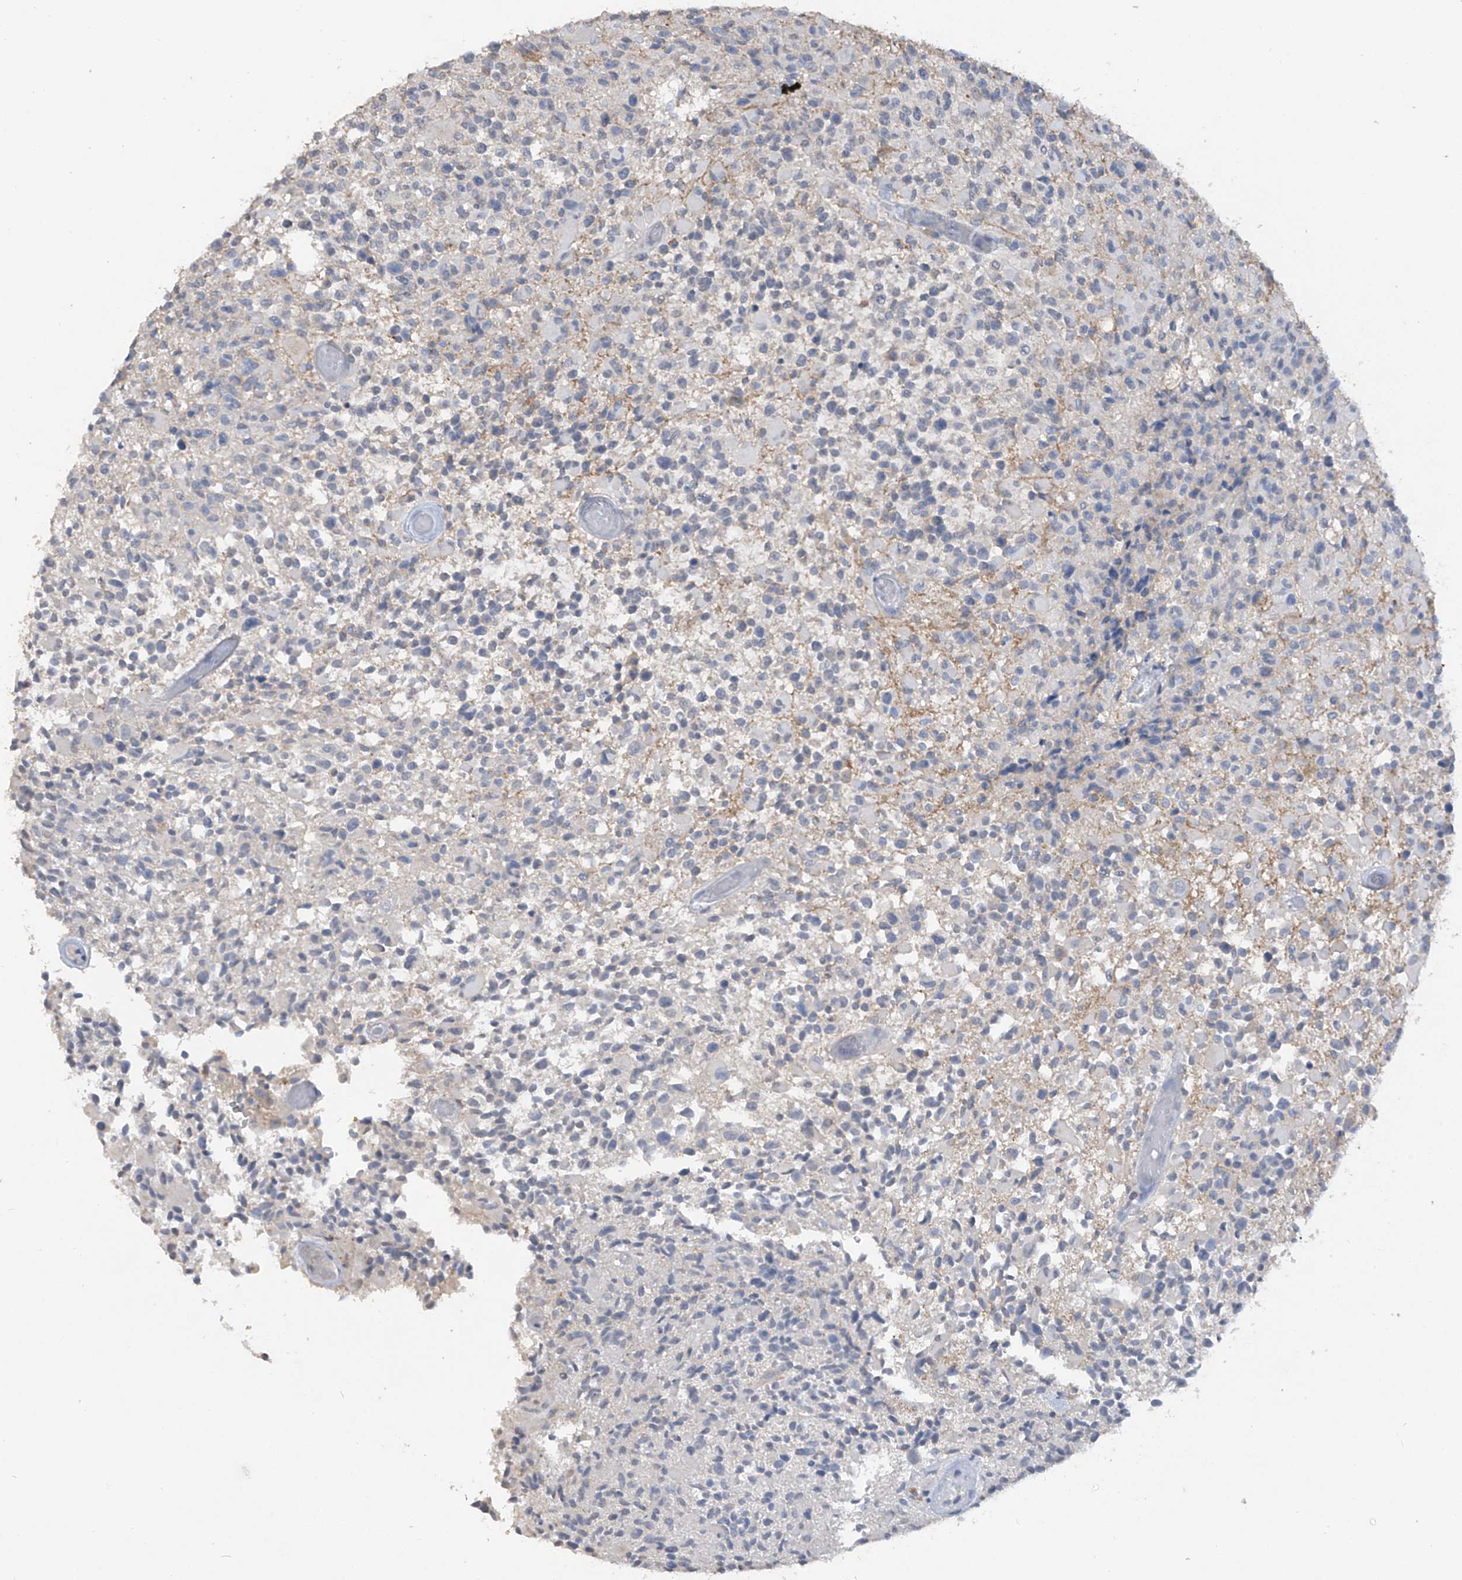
{"staining": {"intensity": "negative", "quantity": "none", "location": "none"}, "tissue": "glioma", "cell_type": "Tumor cells", "image_type": "cancer", "snomed": [{"axis": "morphology", "description": "Glioma, malignant, High grade"}, {"axis": "morphology", "description": "Glioblastoma, NOS"}, {"axis": "topography", "description": "Brain"}], "caption": "This is an IHC micrograph of human glioblastoma. There is no positivity in tumor cells.", "gene": "HAS3", "patient": {"sex": "male", "age": 60}}